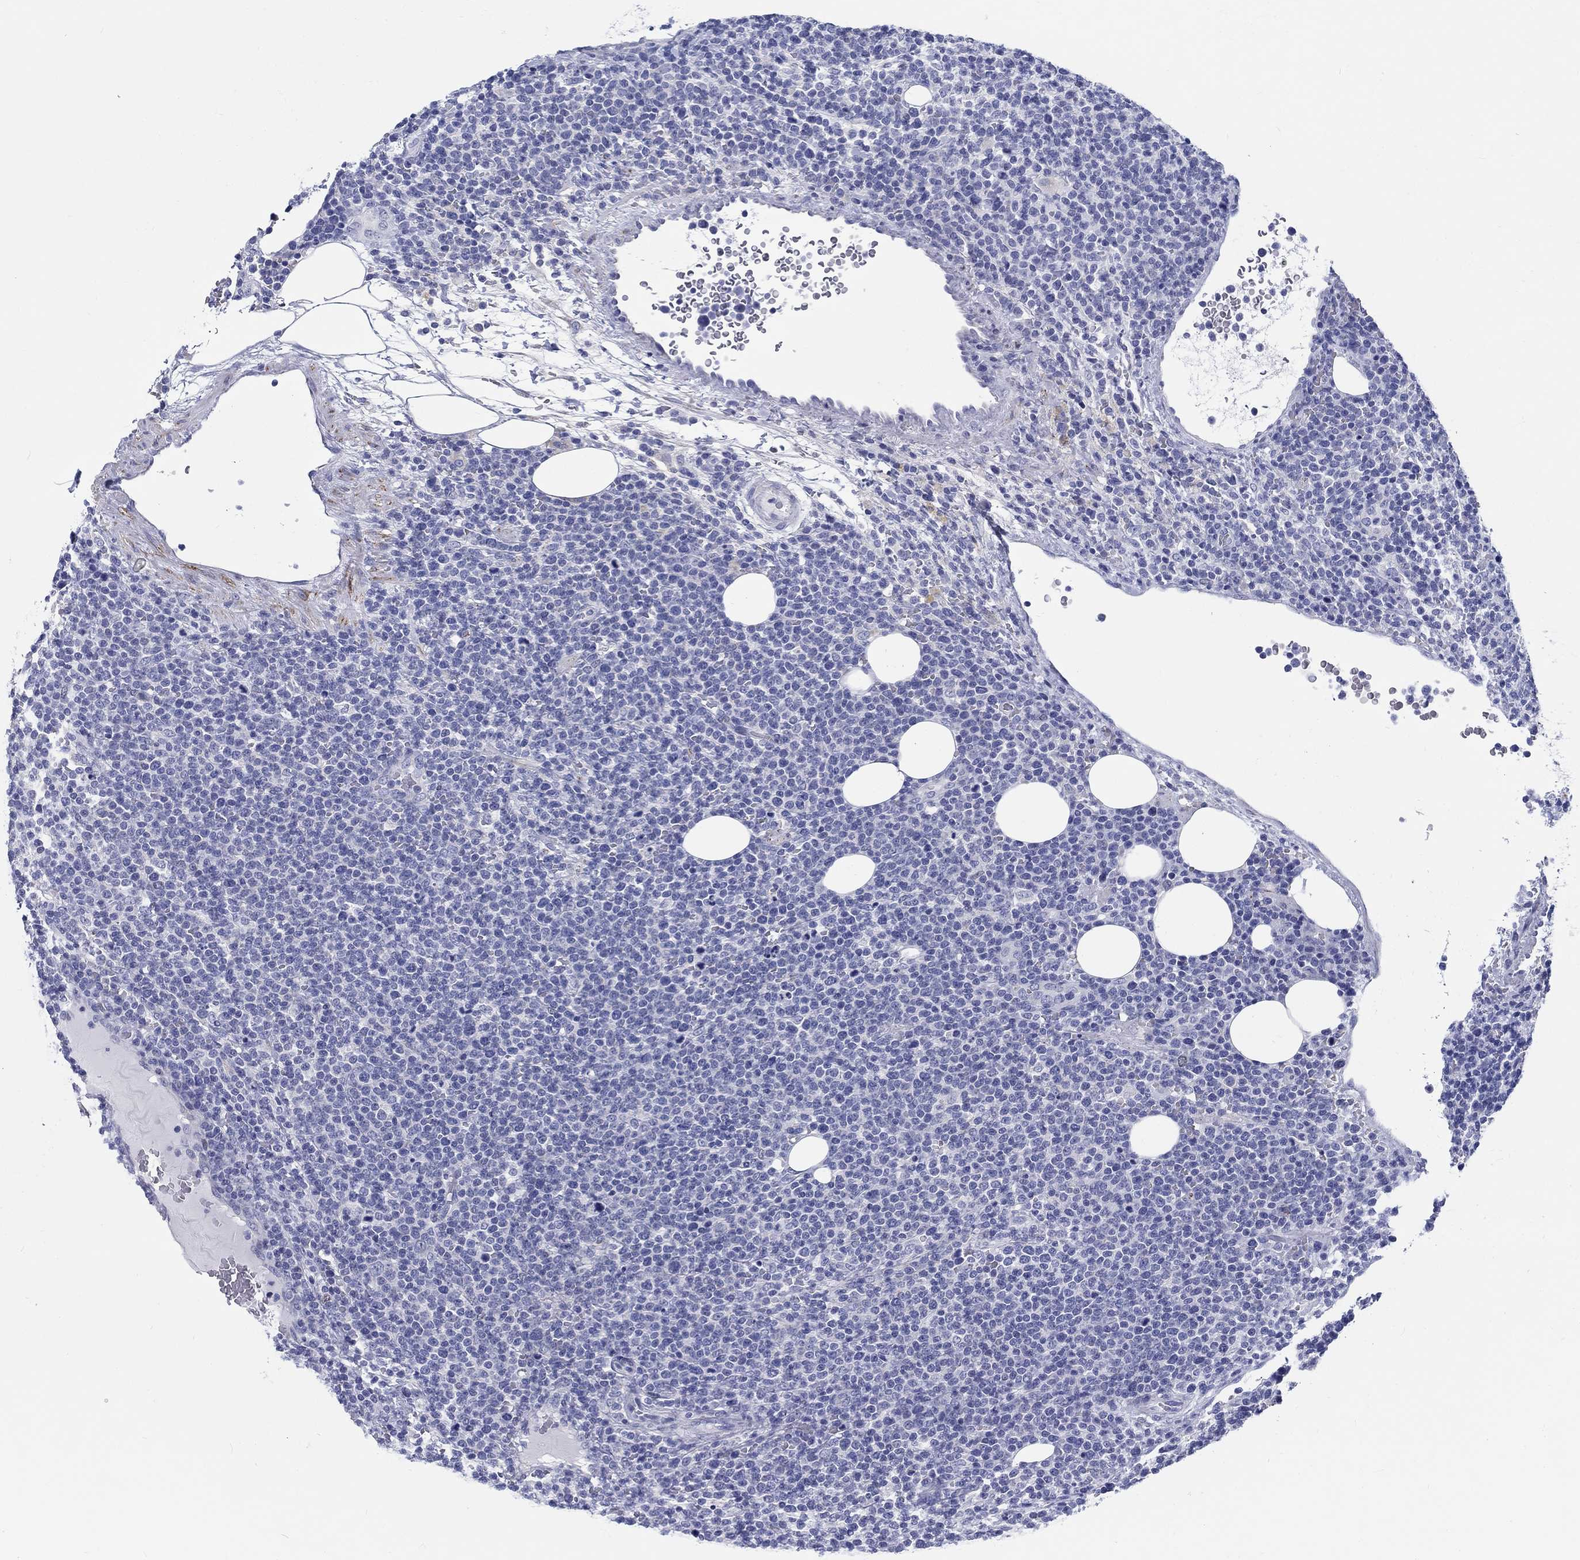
{"staining": {"intensity": "negative", "quantity": "none", "location": "none"}, "tissue": "lymphoma", "cell_type": "Tumor cells", "image_type": "cancer", "snomed": [{"axis": "morphology", "description": "Malignant lymphoma, non-Hodgkin's type, High grade"}, {"axis": "topography", "description": "Lymph node"}], "caption": "An immunohistochemistry (IHC) image of lymphoma is shown. There is no staining in tumor cells of lymphoma. (DAB (3,3'-diaminobenzidine) immunohistochemistry (IHC) visualized using brightfield microscopy, high magnification).", "gene": "H1-1", "patient": {"sex": "male", "age": 61}}